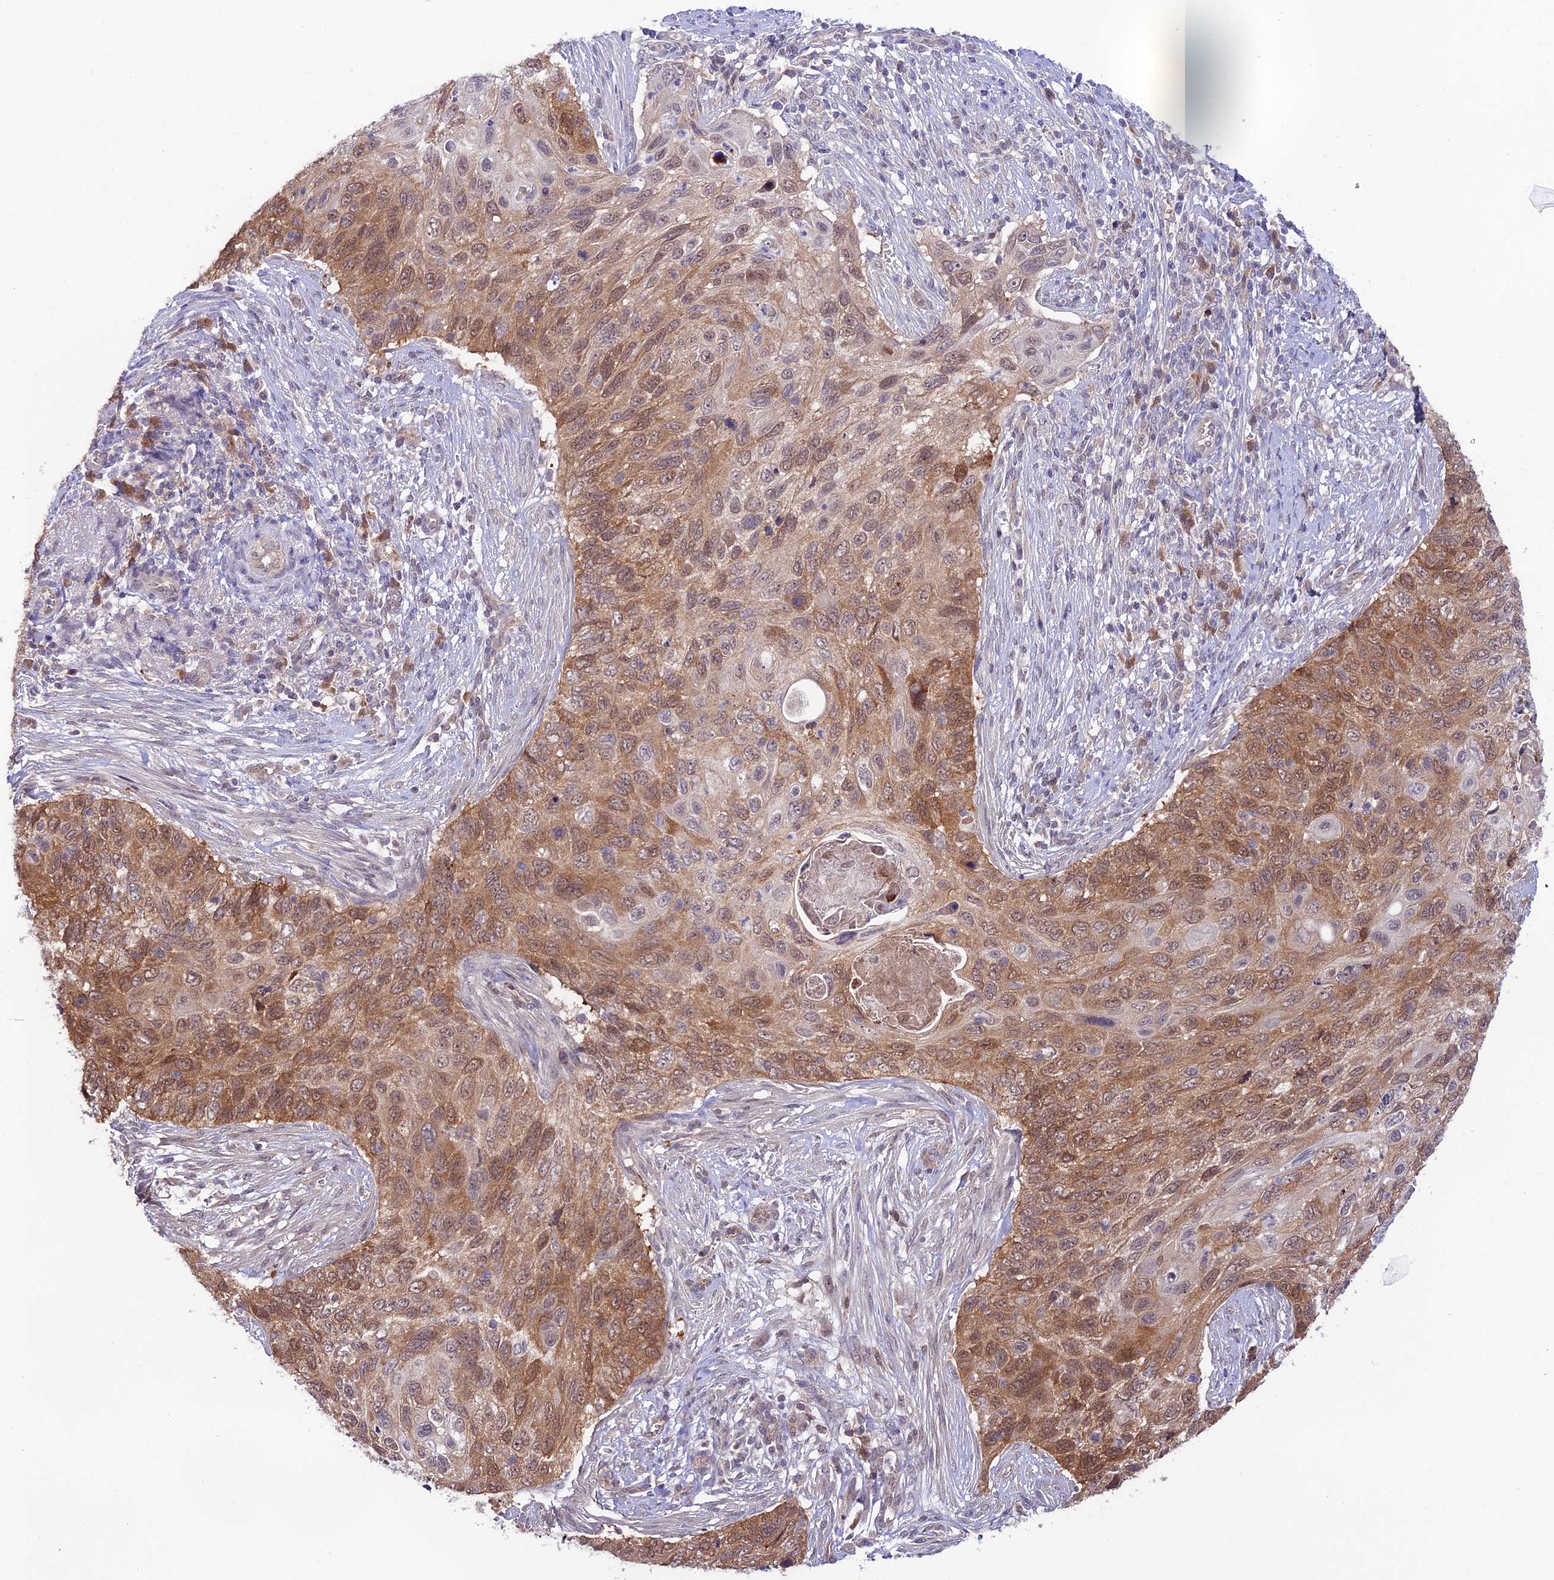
{"staining": {"intensity": "moderate", "quantity": ">75%", "location": "cytoplasmic/membranous,nuclear"}, "tissue": "cervical cancer", "cell_type": "Tumor cells", "image_type": "cancer", "snomed": [{"axis": "morphology", "description": "Squamous cell carcinoma, NOS"}, {"axis": "topography", "description": "Cervix"}], "caption": "Cervical cancer tissue demonstrates moderate cytoplasmic/membranous and nuclear expression in approximately >75% of tumor cells, visualized by immunohistochemistry.", "gene": "TRIM40", "patient": {"sex": "female", "age": 70}}